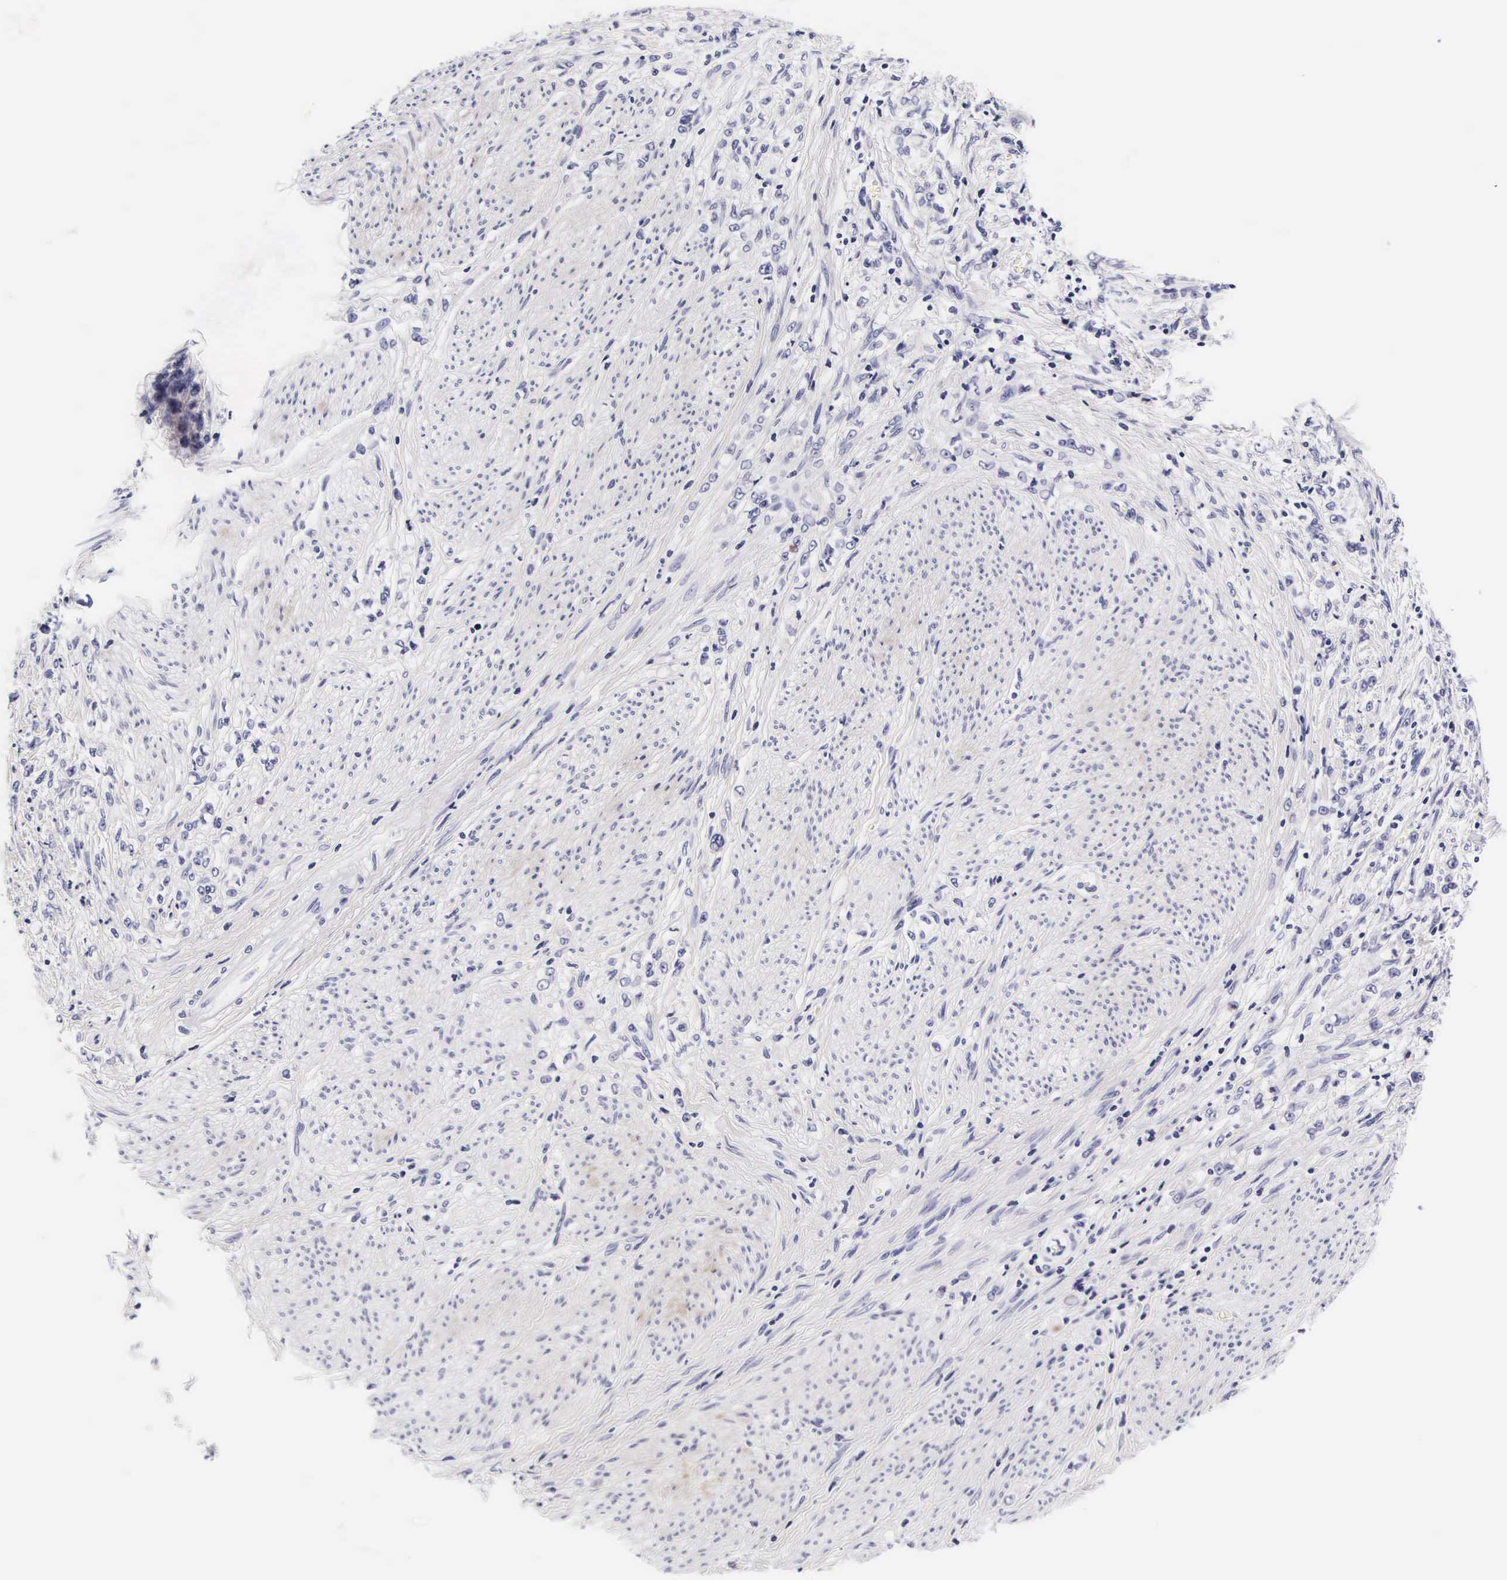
{"staining": {"intensity": "negative", "quantity": "none", "location": "none"}, "tissue": "stomach cancer", "cell_type": "Tumor cells", "image_type": "cancer", "snomed": [{"axis": "morphology", "description": "Adenocarcinoma, NOS"}, {"axis": "topography", "description": "Stomach"}], "caption": "Micrograph shows no significant protein positivity in tumor cells of stomach cancer (adenocarcinoma). (DAB IHC with hematoxylin counter stain).", "gene": "UPRT", "patient": {"sex": "male", "age": 72}}